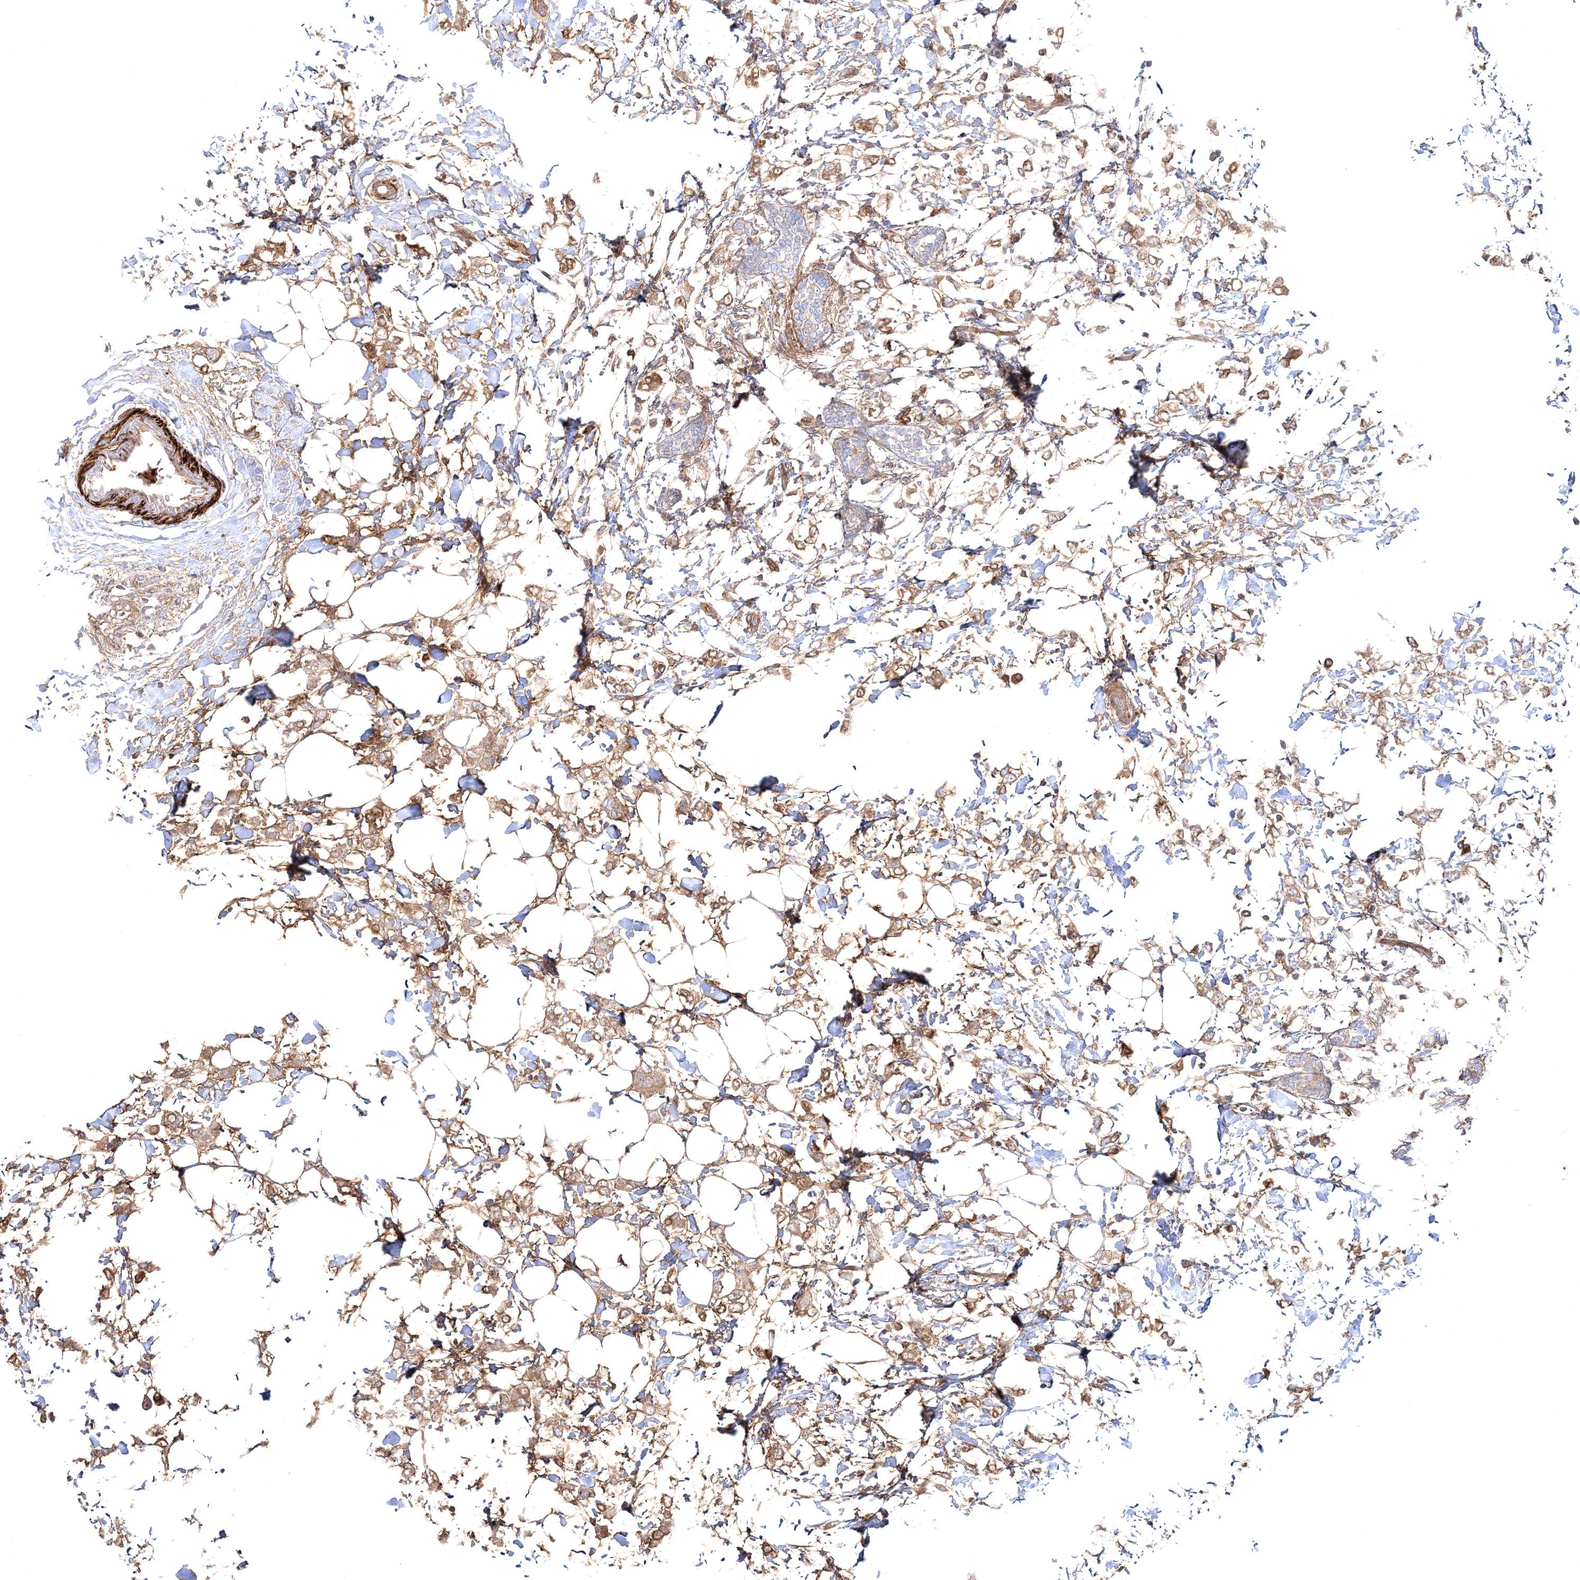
{"staining": {"intensity": "weak", "quantity": ">75%", "location": "cytoplasmic/membranous"}, "tissue": "breast cancer", "cell_type": "Tumor cells", "image_type": "cancer", "snomed": [{"axis": "morphology", "description": "Normal tissue, NOS"}, {"axis": "morphology", "description": "Lobular carcinoma"}, {"axis": "topography", "description": "Breast"}], "caption": "This is a histology image of immunohistochemistry (IHC) staining of breast lobular carcinoma, which shows weak staining in the cytoplasmic/membranous of tumor cells.", "gene": "ZSWIM6", "patient": {"sex": "female", "age": 47}}